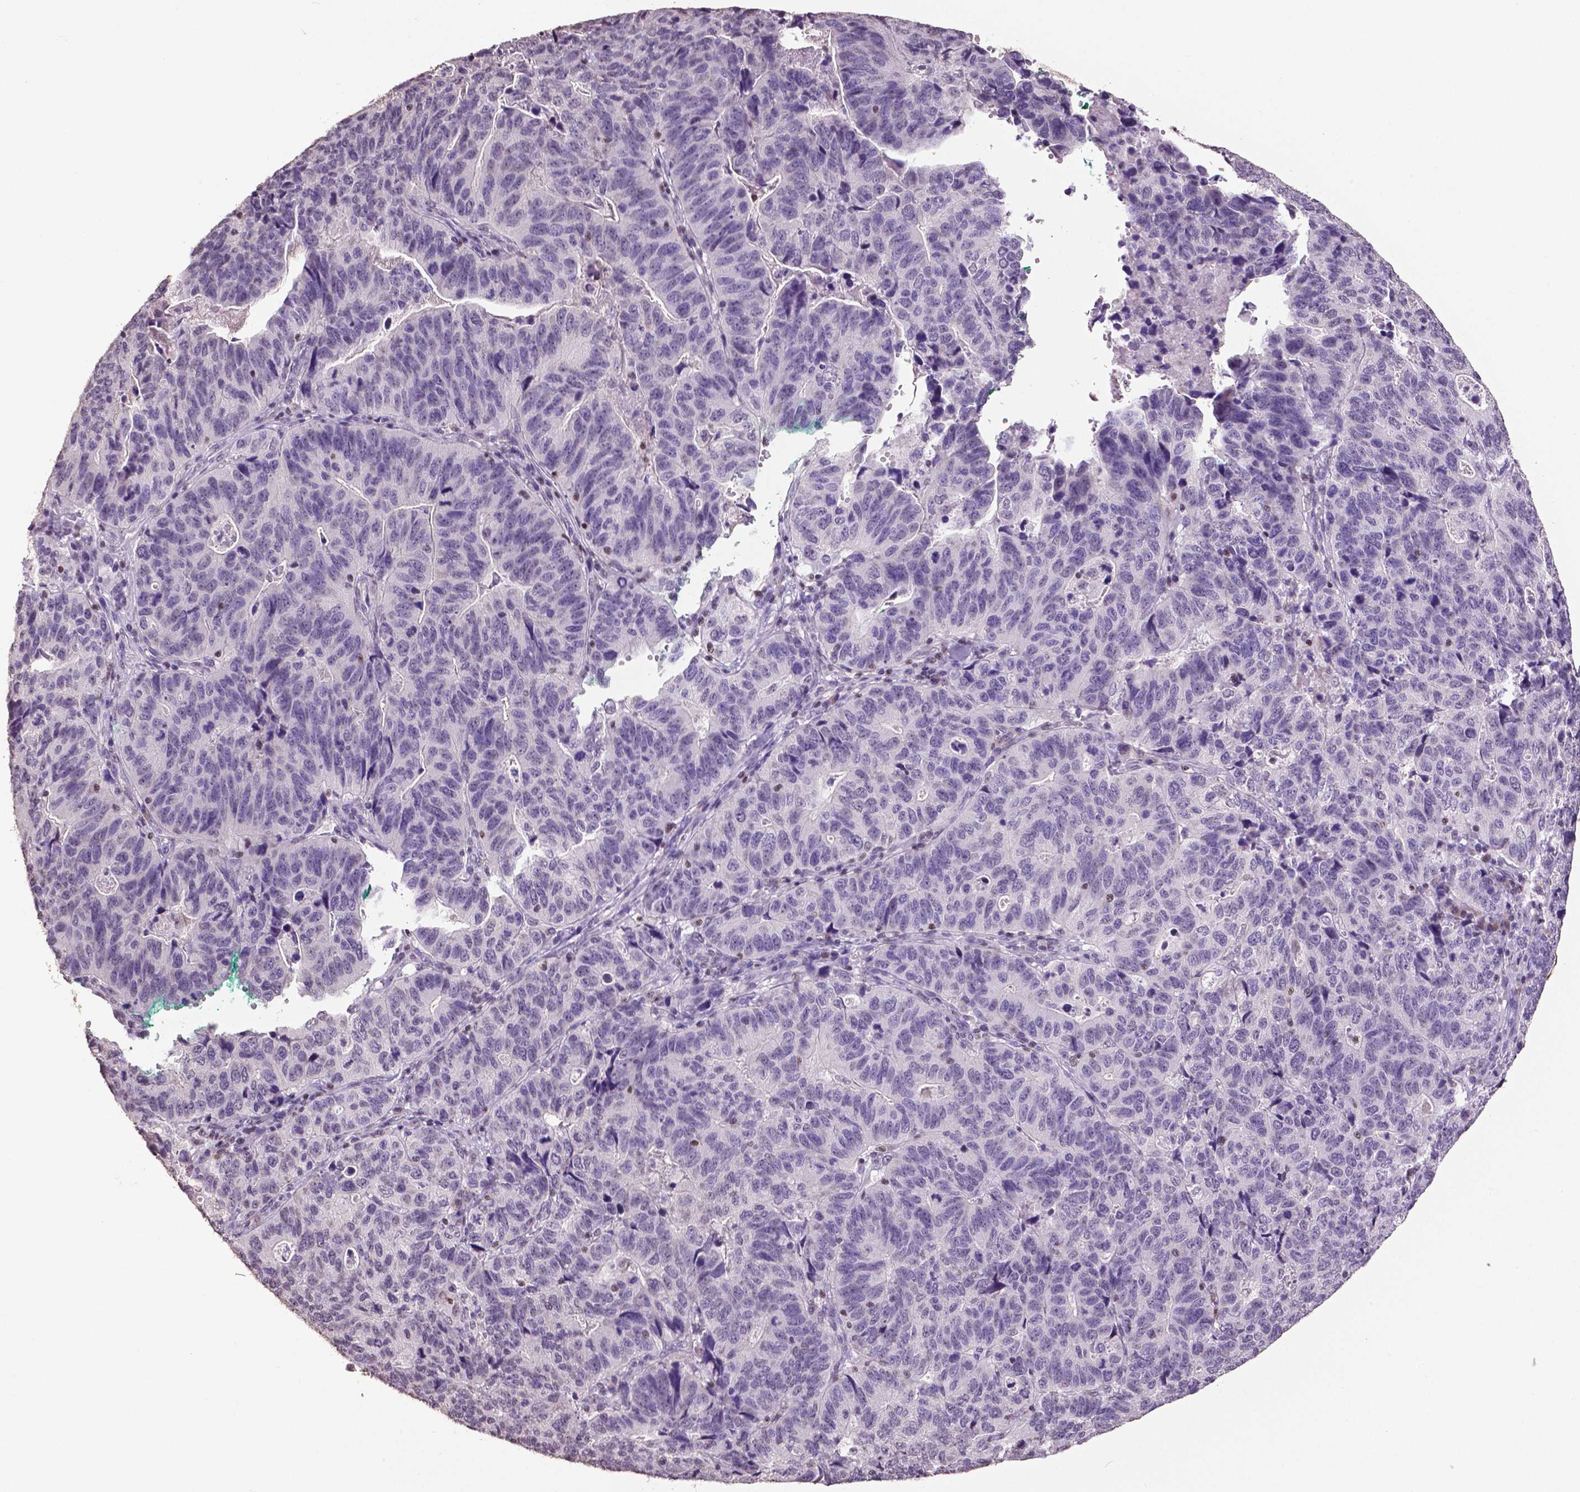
{"staining": {"intensity": "negative", "quantity": "none", "location": "none"}, "tissue": "stomach cancer", "cell_type": "Tumor cells", "image_type": "cancer", "snomed": [{"axis": "morphology", "description": "Adenocarcinoma, NOS"}, {"axis": "topography", "description": "Stomach, upper"}], "caption": "Protein analysis of stomach cancer shows no significant positivity in tumor cells.", "gene": "RUNX3", "patient": {"sex": "female", "age": 67}}